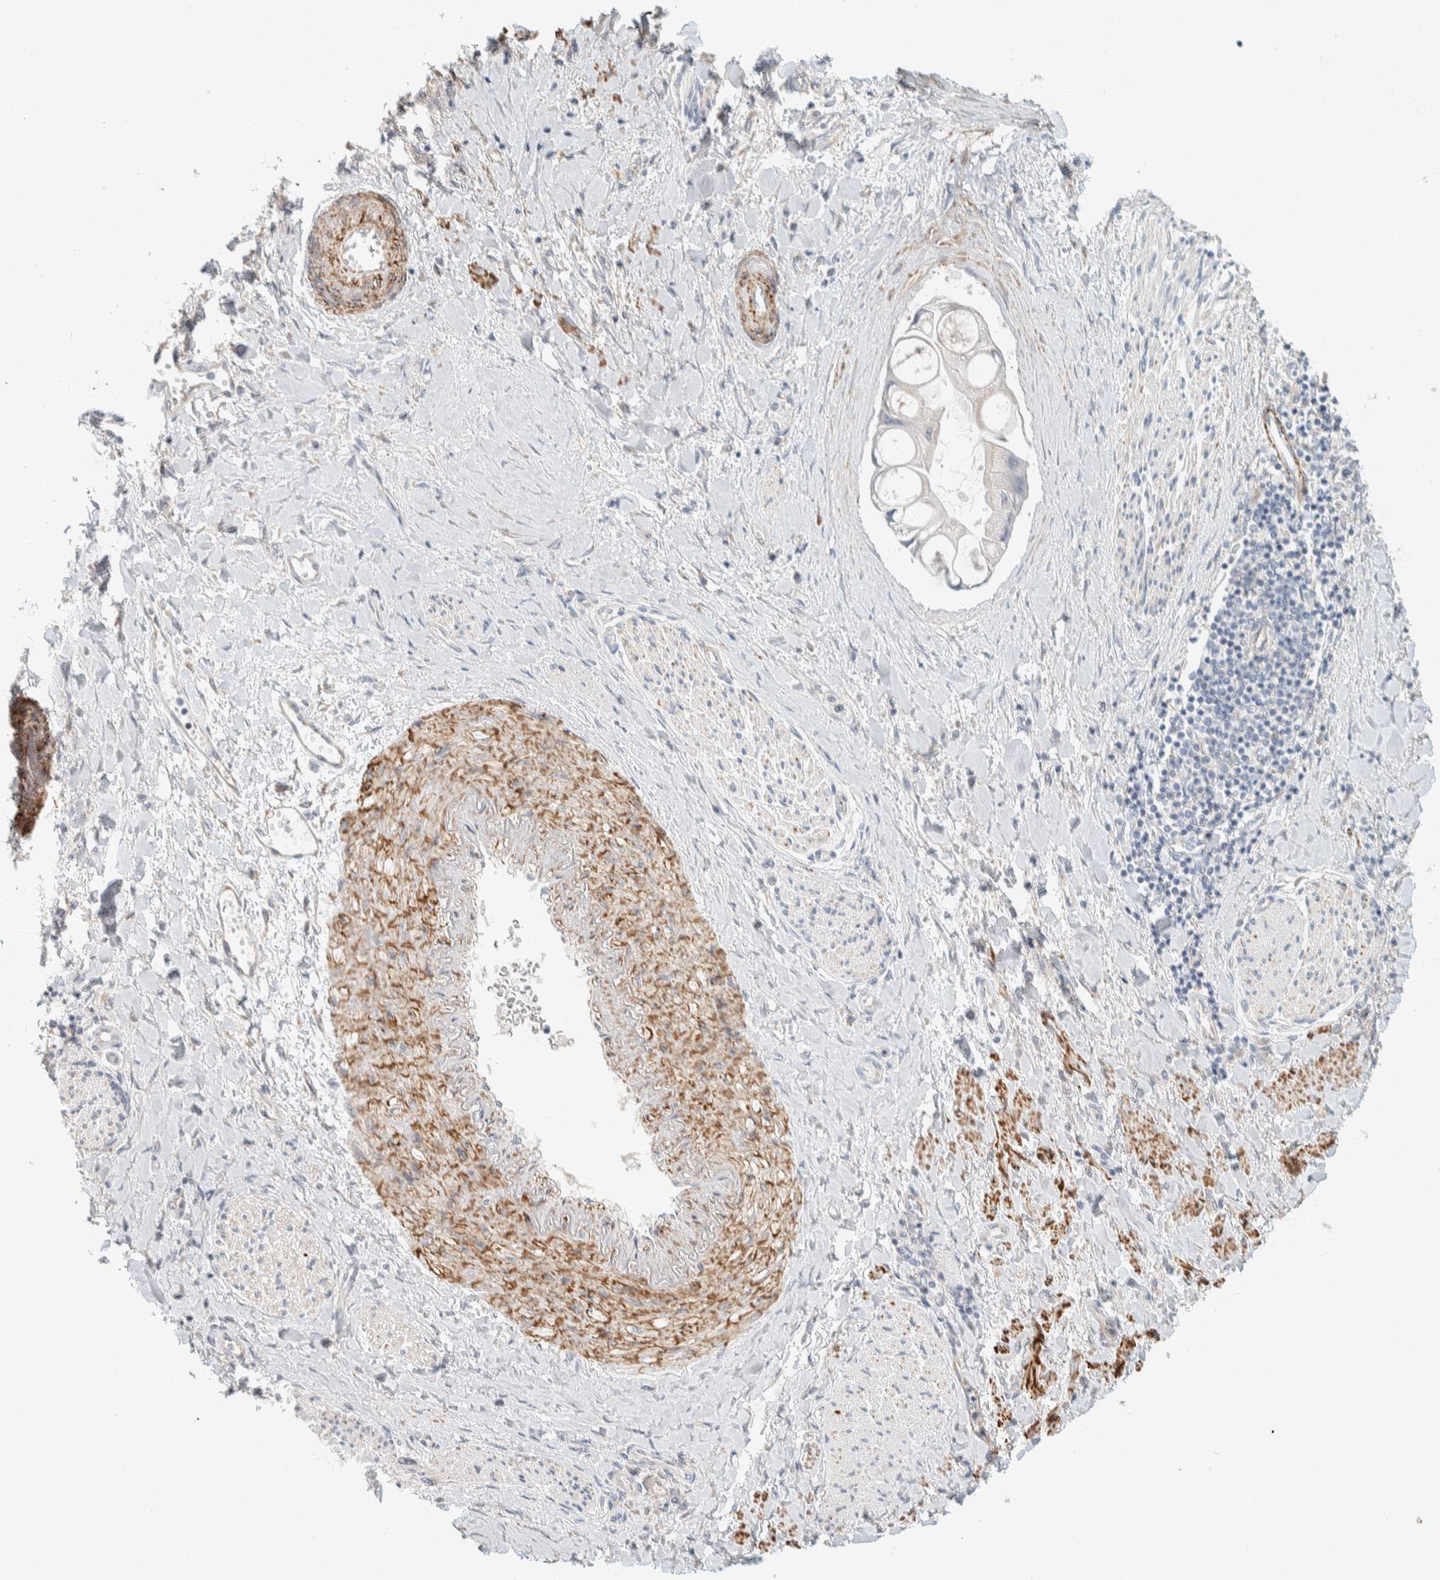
{"staining": {"intensity": "negative", "quantity": "none", "location": "none"}, "tissue": "liver cancer", "cell_type": "Tumor cells", "image_type": "cancer", "snomed": [{"axis": "morphology", "description": "Cholangiocarcinoma"}, {"axis": "topography", "description": "Liver"}], "caption": "Human liver cancer stained for a protein using immunohistochemistry demonstrates no expression in tumor cells.", "gene": "CDR2", "patient": {"sex": "male", "age": 50}}